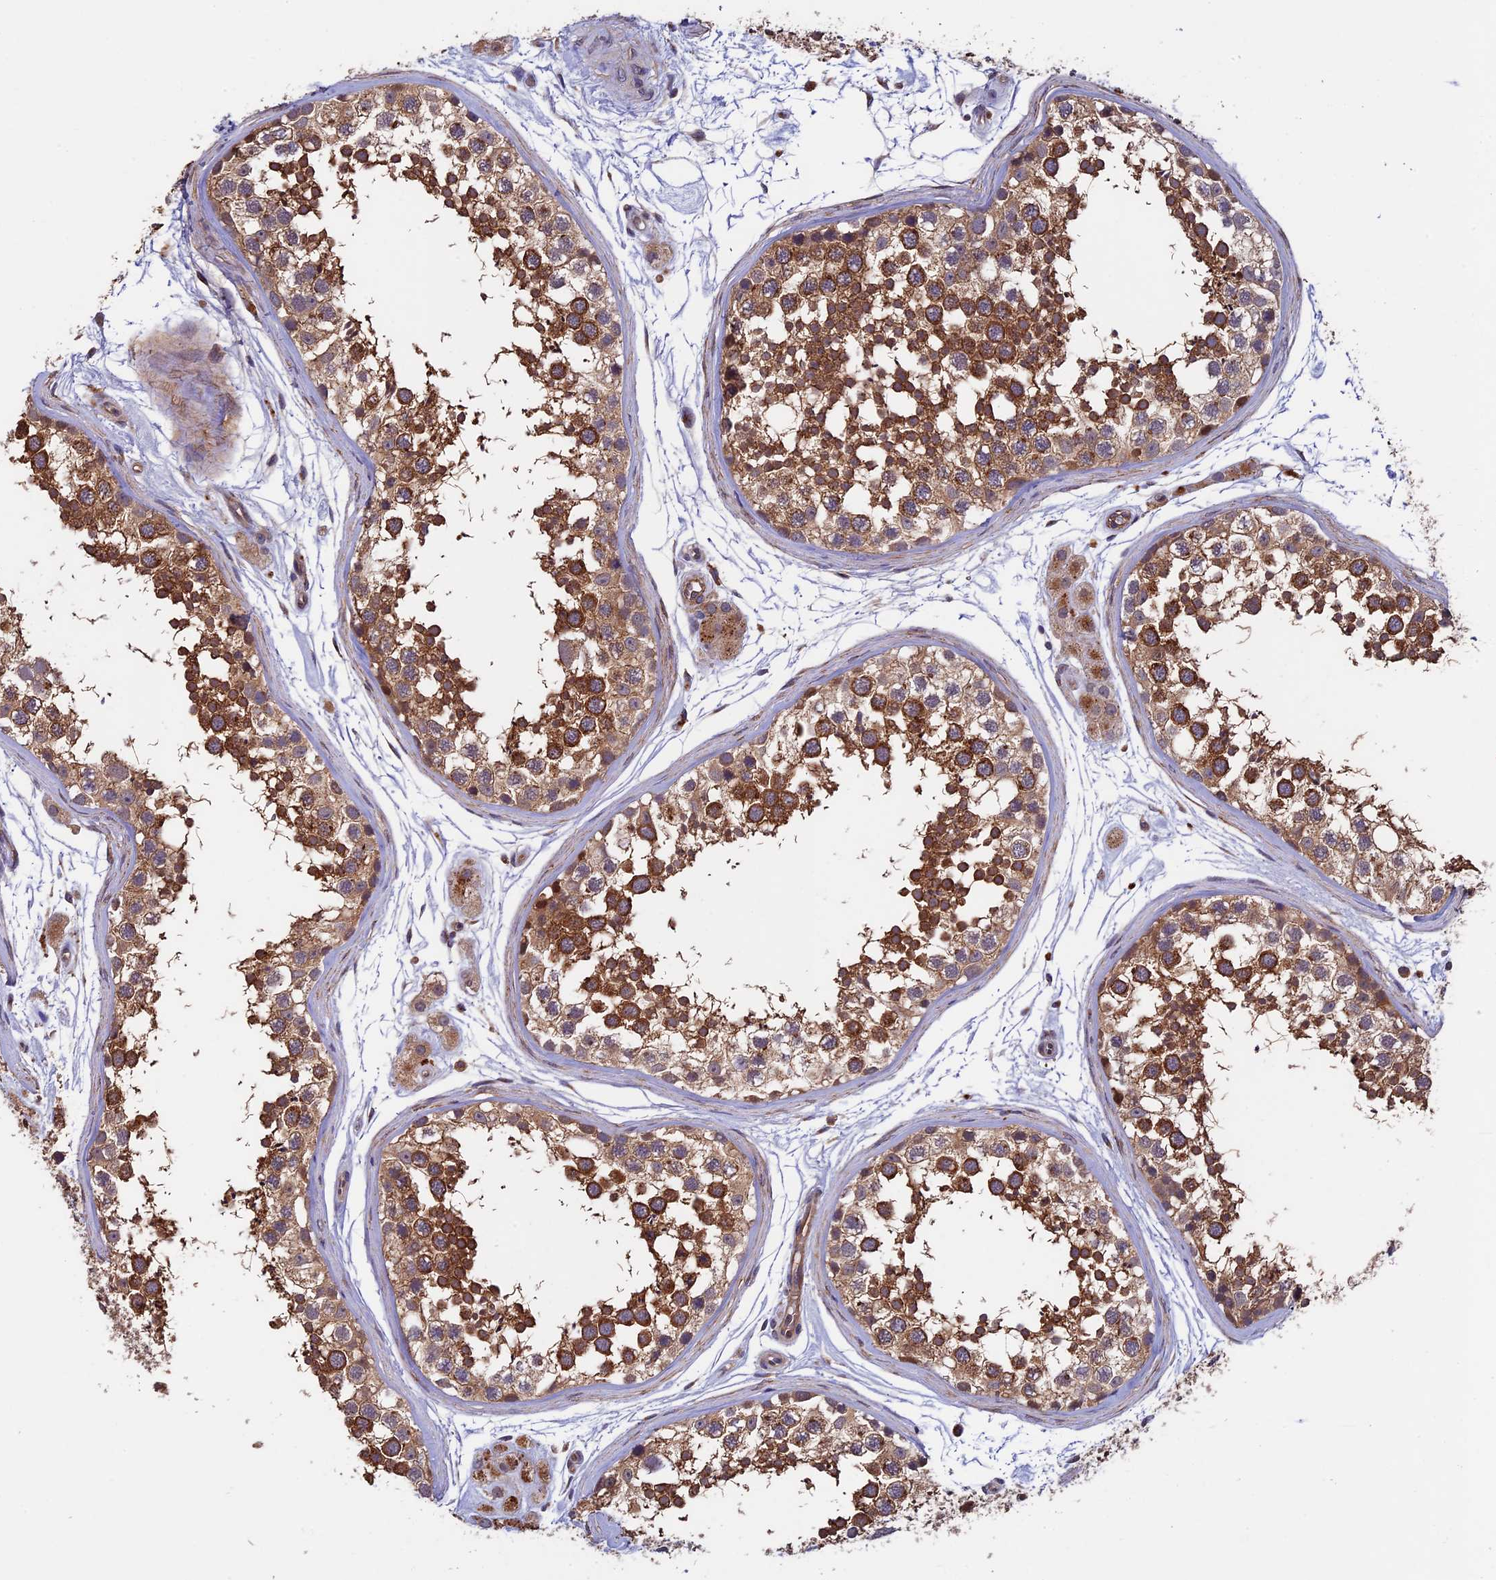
{"staining": {"intensity": "strong", "quantity": ">75%", "location": "cytoplasmic/membranous"}, "tissue": "testis", "cell_type": "Cells in seminiferous ducts", "image_type": "normal", "snomed": [{"axis": "morphology", "description": "Normal tissue, NOS"}, {"axis": "topography", "description": "Testis"}], "caption": "Cells in seminiferous ducts exhibit high levels of strong cytoplasmic/membranous positivity in approximately >75% of cells in unremarkable human testis. (DAB IHC, brown staining for protein, blue staining for nuclei).", "gene": "SLC9A5", "patient": {"sex": "male", "age": 56}}